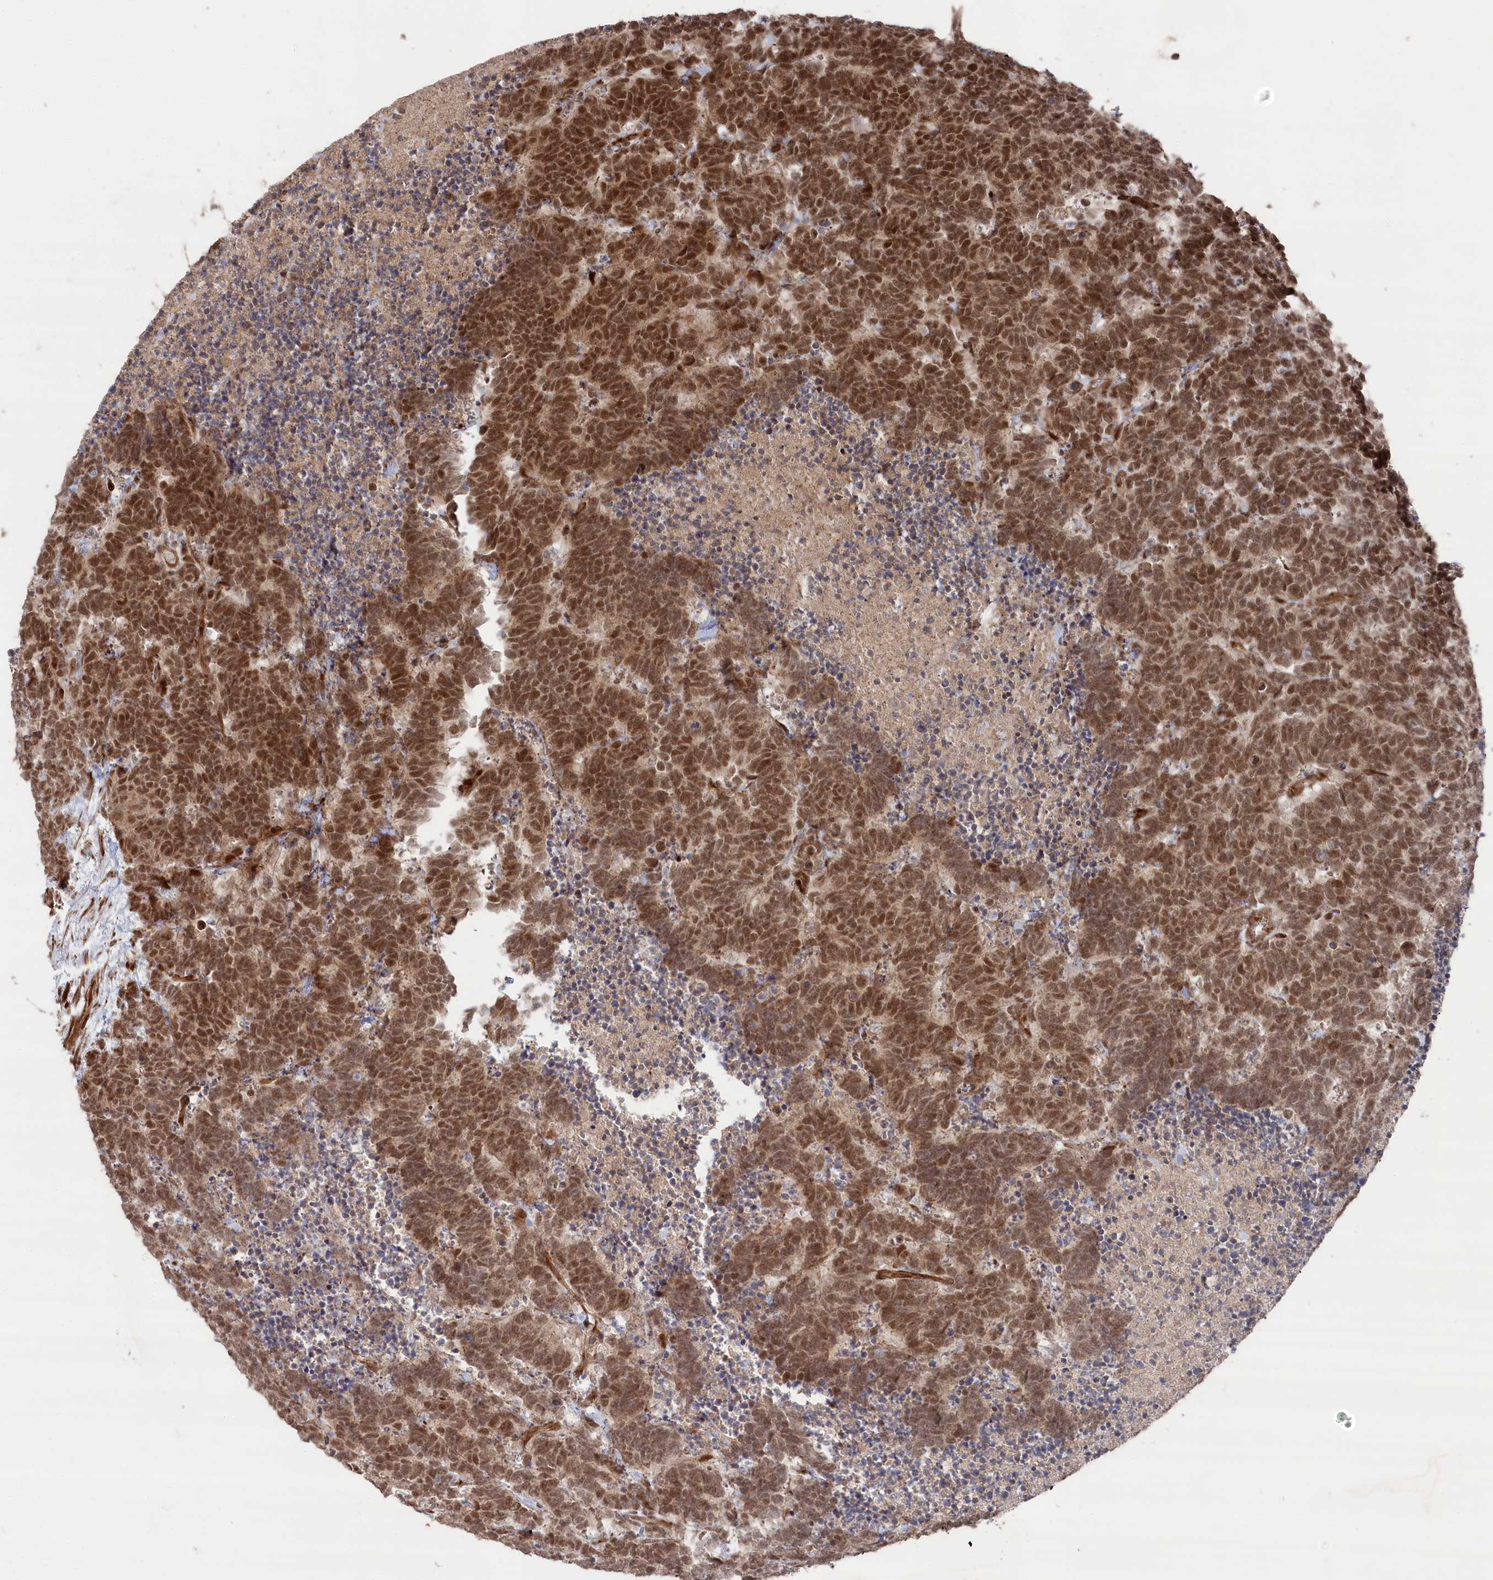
{"staining": {"intensity": "moderate", "quantity": ">75%", "location": "nuclear"}, "tissue": "carcinoid", "cell_type": "Tumor cells", "image_type": "cancer", "snomed": [{"axis": "morphology", "description": "Carcinoma, NOS"}, {"axis": "morphology", "description": "Carcinoid, malignant, NOS"}, {"axis": "topography", "description": "Urinary bladder"}], "caption": "Immunohistochemical staining of human carcinoid displays medium levels of moderate nuclear staining in approximately >75% of tumor cells.", "gene": "POLR3A", "patient": {"sex": "male", "age": 57}}